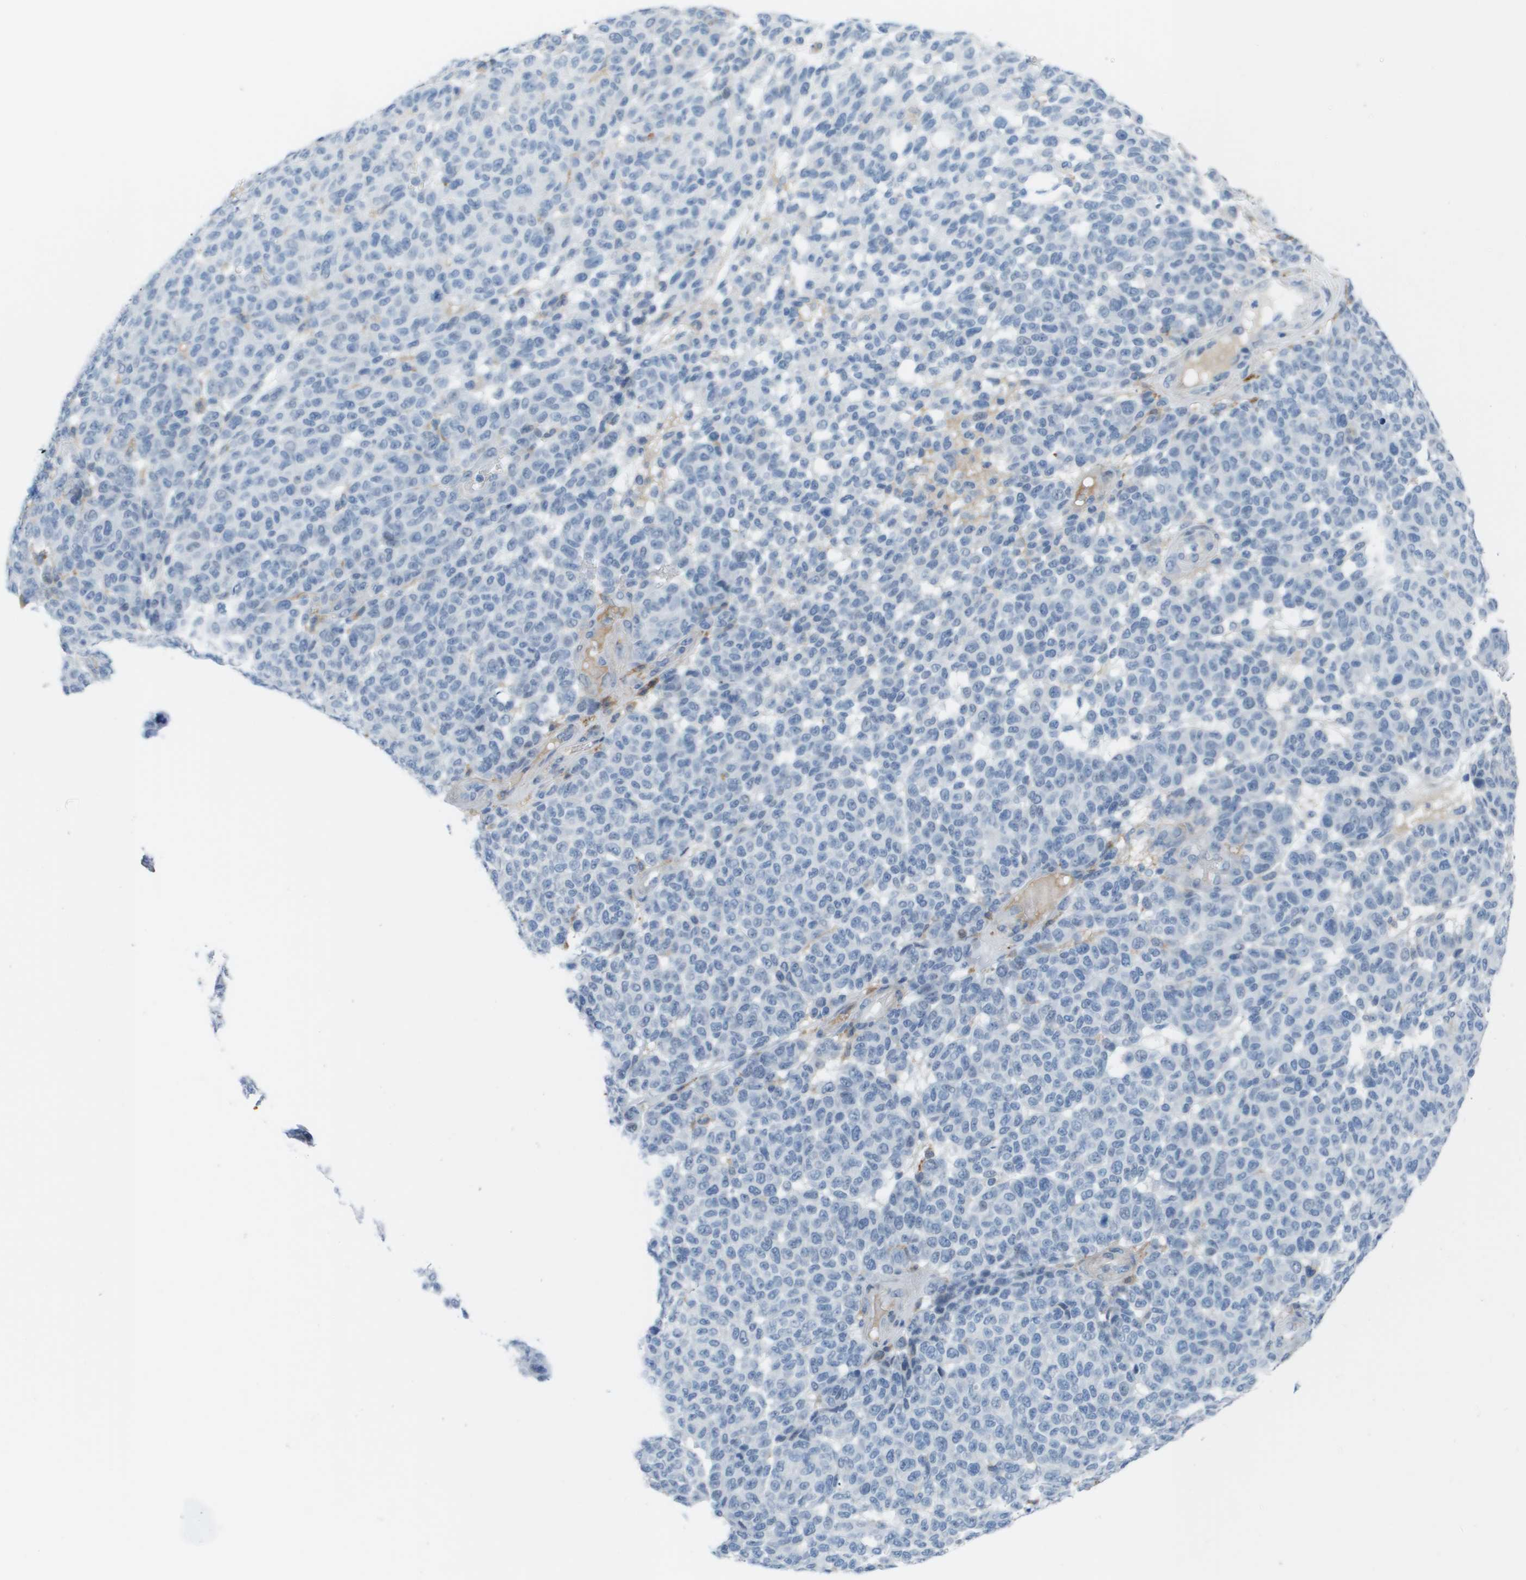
{"staining": {"intensity": "negative", "quantity": "none", "location": "none"}, "tissue": "melanoma", "cell_type": "Tumor cells", "image_type": "cancer", "snomed": [{"axis": "morphology", "description": "Malignant melanoma, NOS"}, {"axis": "topography", "description": "Skin"}], "caption": "A micrograph of human melanoma is negative for staining in tumor cells.", "gene": "ZBTB43", "patient": {"sex": "male", "age": 59}}